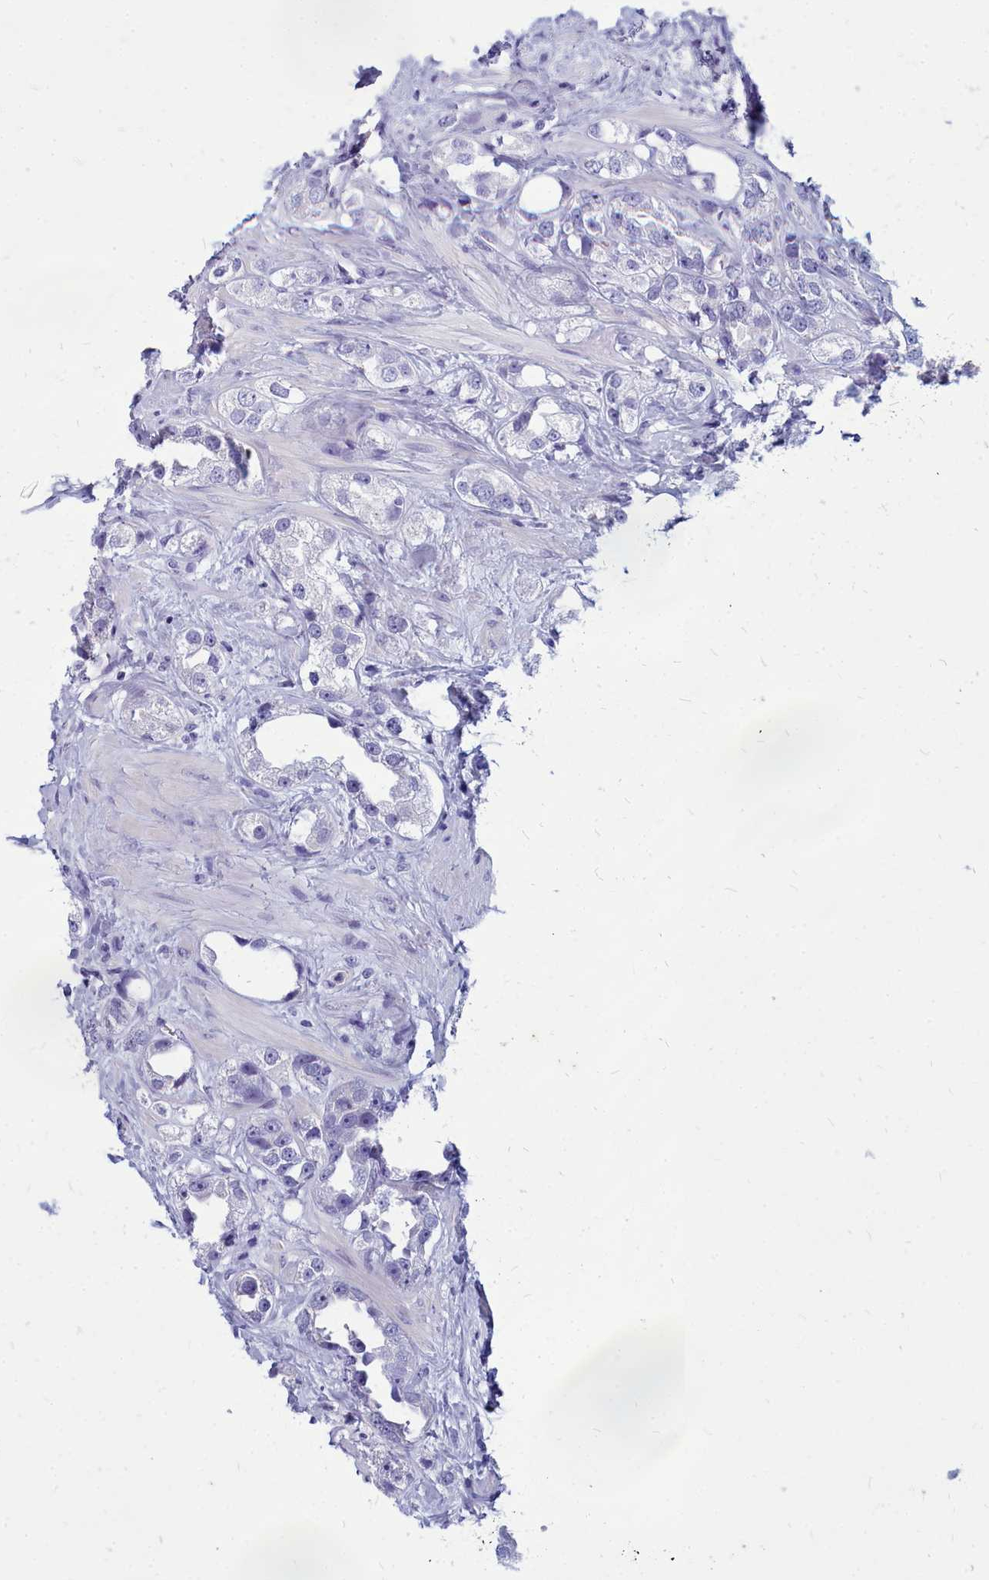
{"staining": {"intensity": "negative", "quantity": "none", "location": "none"}, "tissue": "prostate cancer", "cell_type": "Tumor cells", "image_type": "cancer", "snomed": [{"axis": "morphology", "description": "Adenocarcinoma, NOS"}, {"axis": "topography", "description": "Prostate"}], "caption": "A photomicrograph of human prostate cancer is negative for staining in tumor cells.", "gene": "TTC5", "patient": {"sex": "male", "age": 79}}